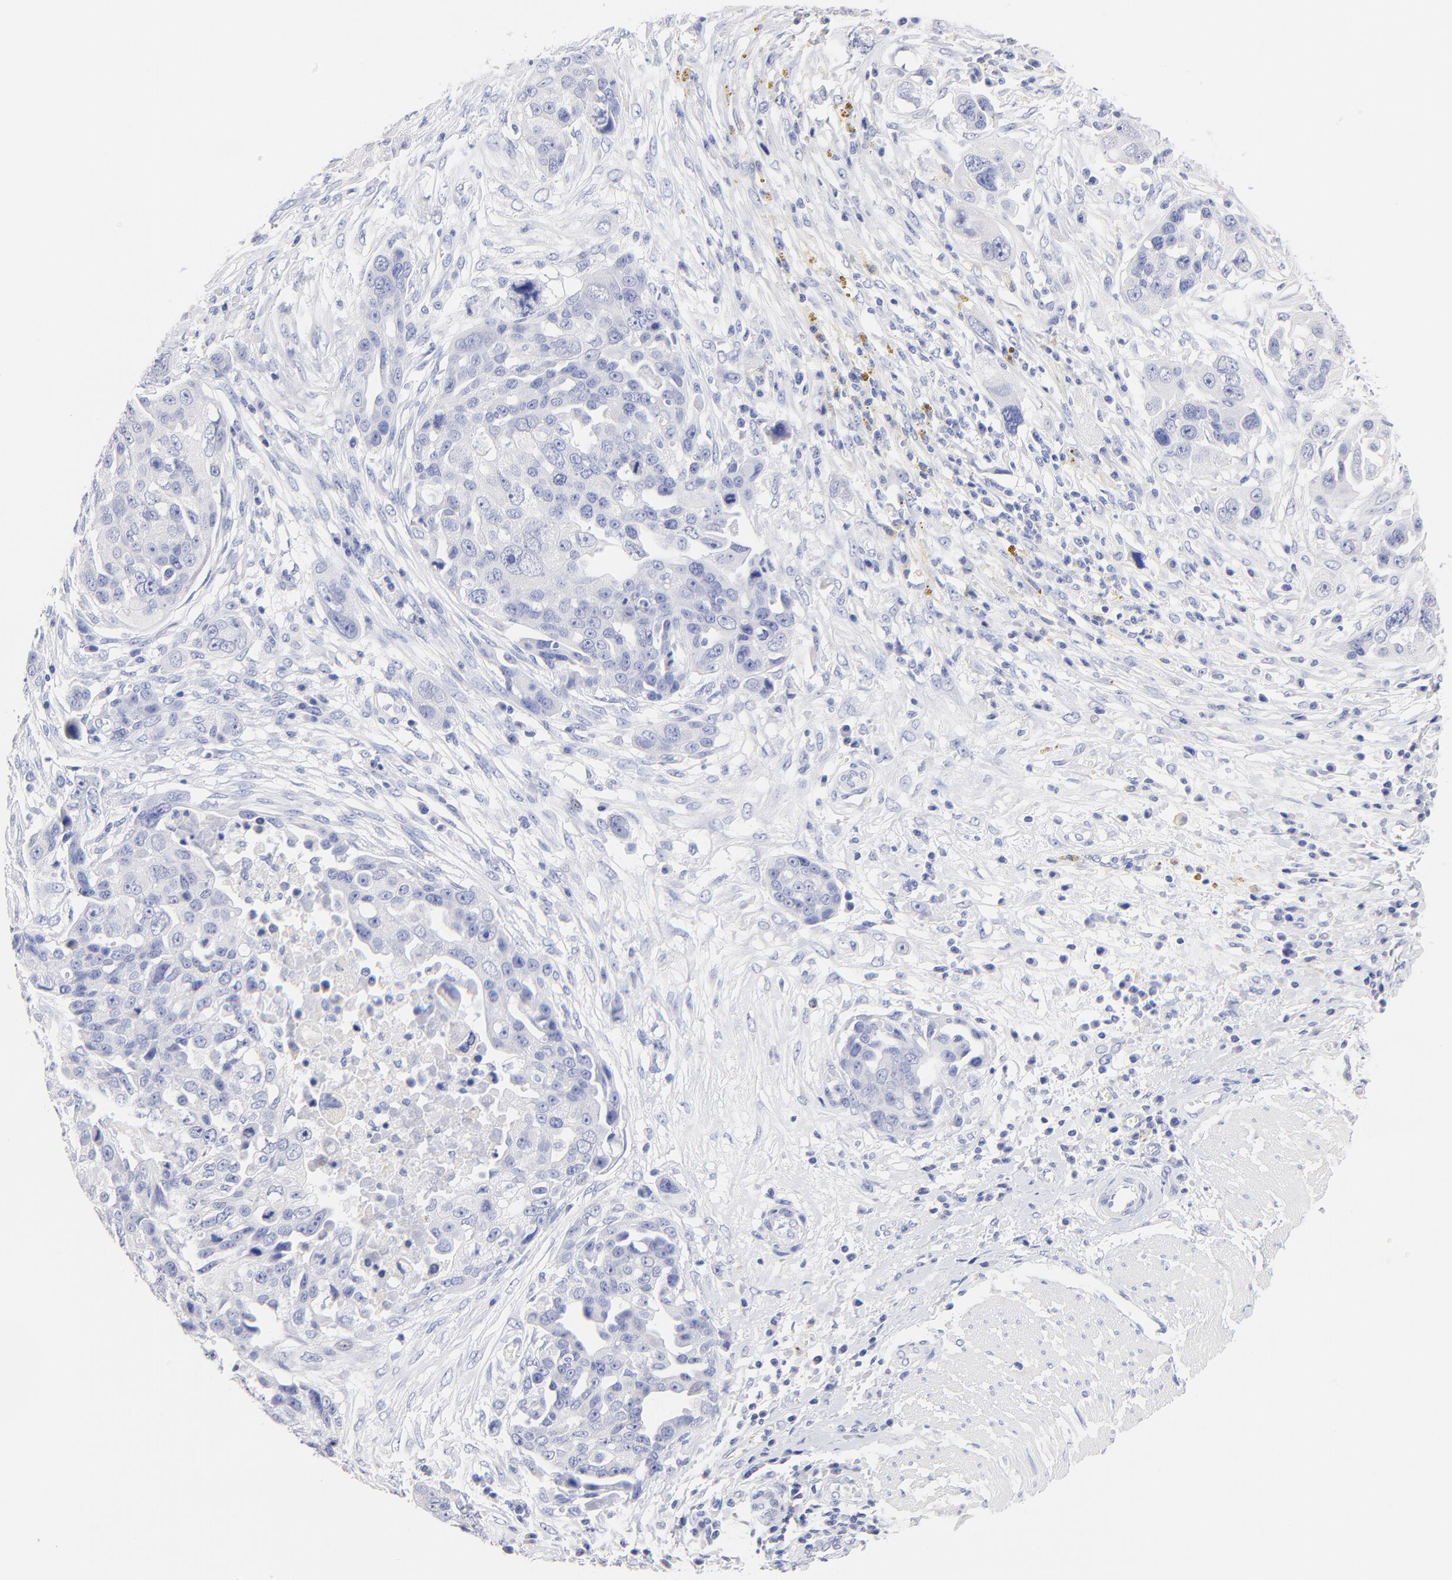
{"staining": {"intensity": "negative", "quantity": "none", "location": "none"}, "tissue": "ovarian cancer", "cell_type": "Tumor cells", "image_type": "cancer", "snomed": [{"axis": "morphology", "description": "Carcinoma, endometroid"}, {"axis": "topography", "description": "Ovary"}], "caption": "There is no significant expression in tumor cells of ovarian cancer (endometroid carcinoma). The staining was performed using DAB to visualize the protein expression in brown, while the nuclei were stained in blue with hematoxylin (Magnification: 20x).", "gene": "CFAP57", "patient": {"sex": "female", "age": 75}}